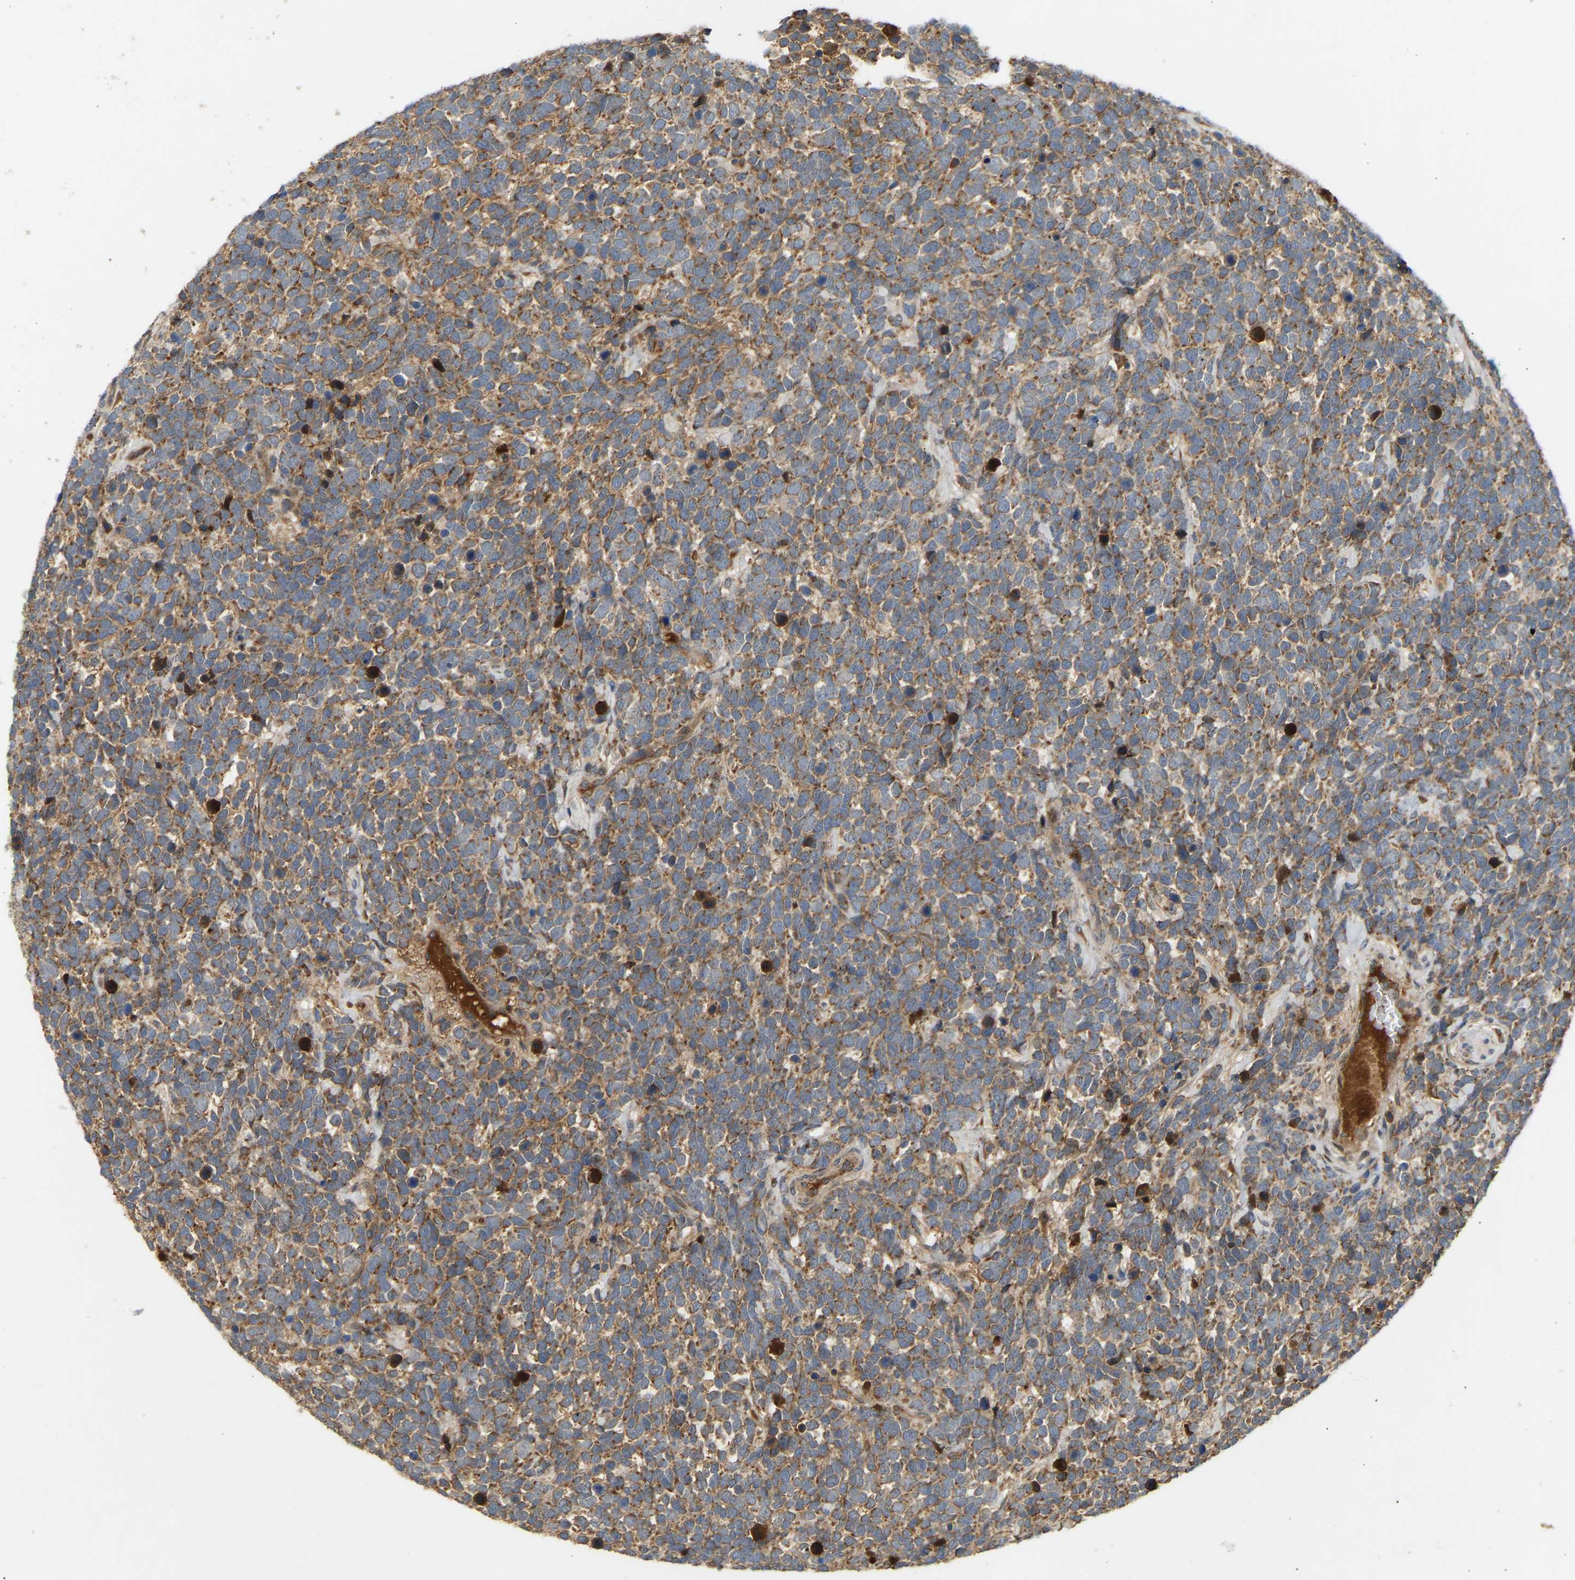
{"staining": {"intensity": "weak", "quantity": "25%-75%", "location": "cytoplasmic/membranous"}, "tissue": "urothelial cancer", "cell_type": "Tumor cells", "image_type": "cancer", "snomed": [{"axis": "morphology", "description": "Urothelial carcinoma, High grade"}, {"axis": "topography", "description": "Urinary bladder"}], "caption": "Tumor cells show low levels of weak cytoplasmic/membranous positivity in approximately 25%-75% of cells in urothelial cancer. (DAB IHC with brightfield microscopy, high magnification).", "gene": "PTCD1", "patient": {"sex": "female", "age": 82}}